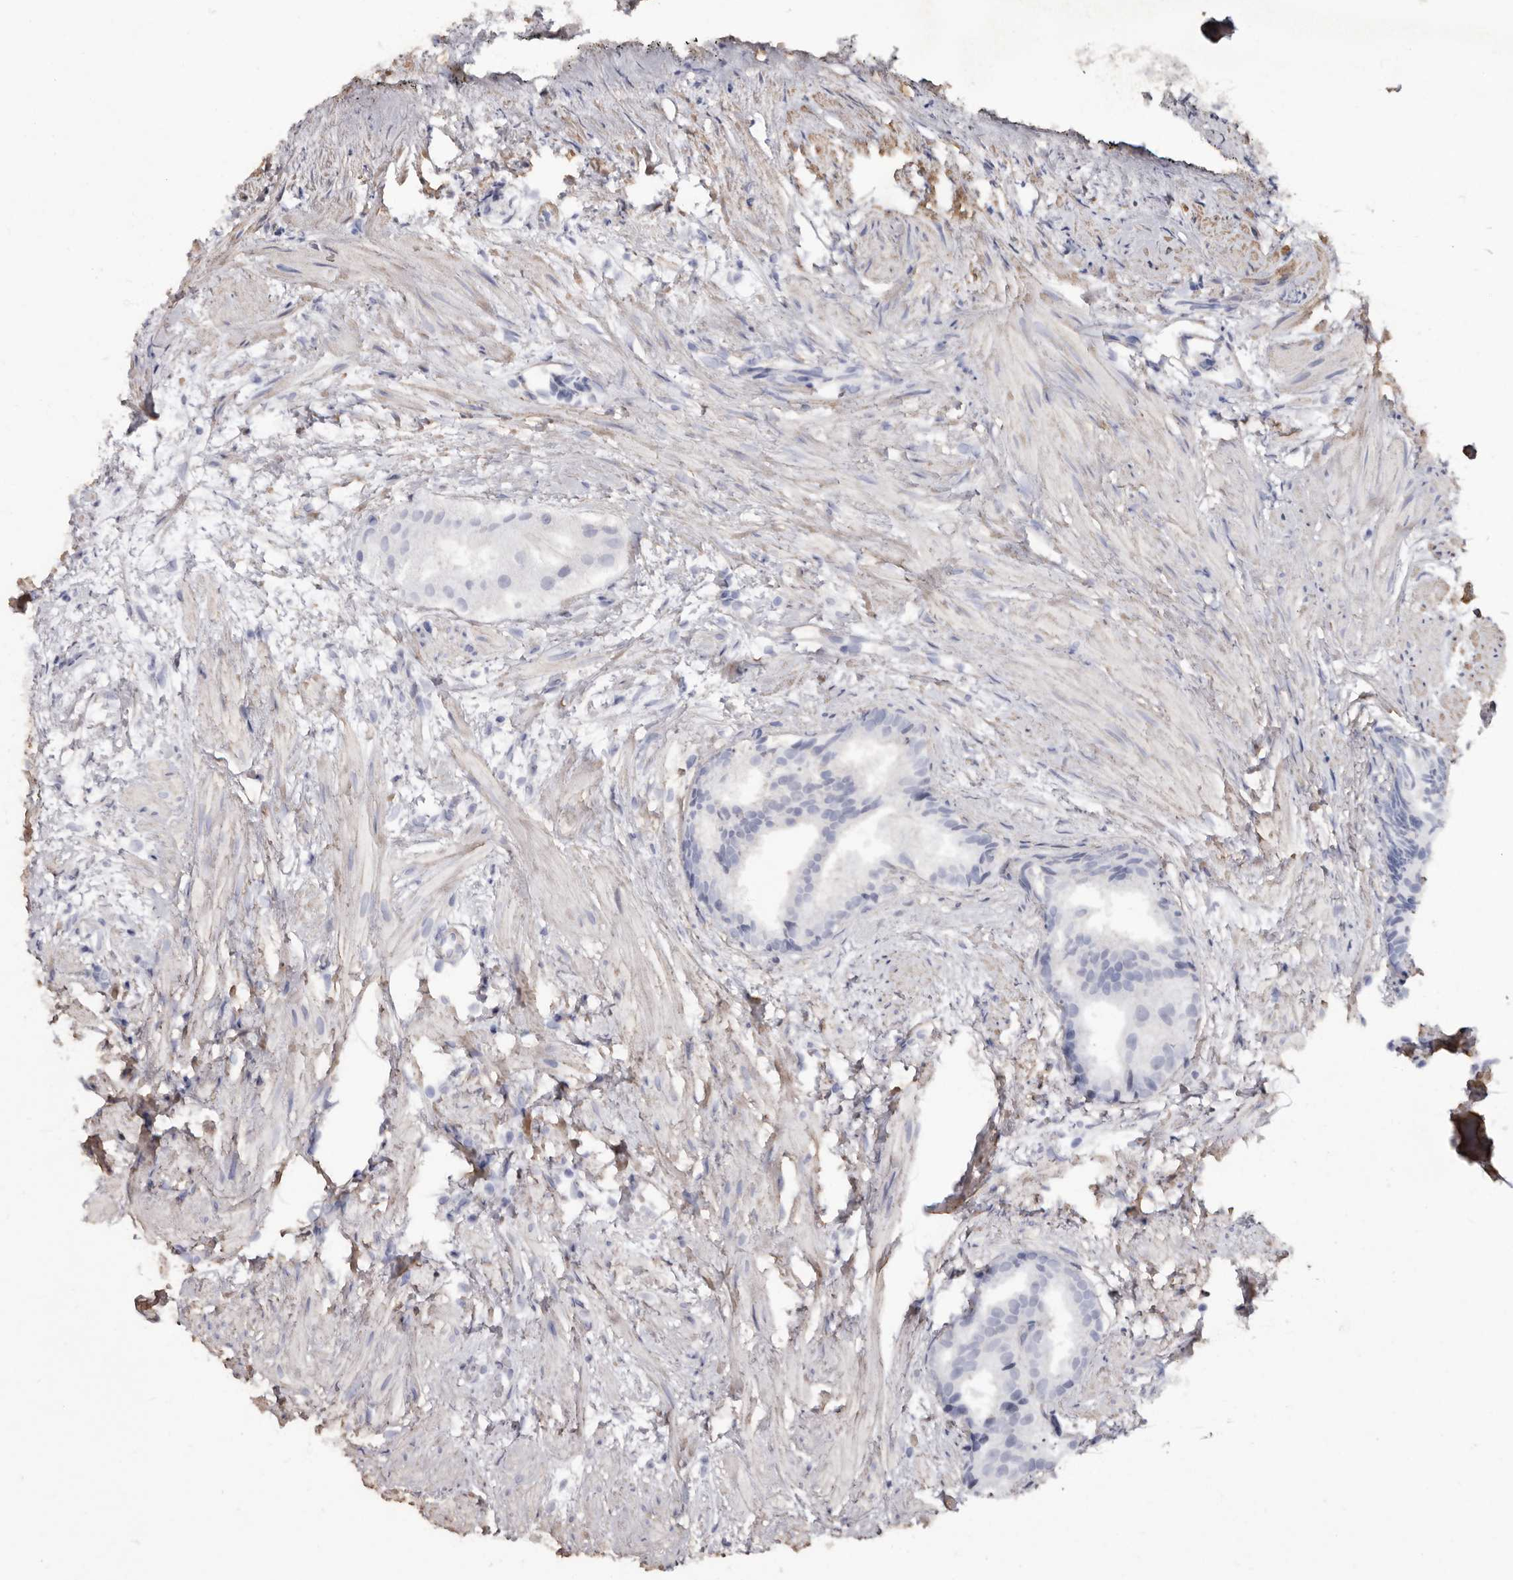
{"staining": {"intensity": "negative", "quantity": "none", "location": "none"}, "tissue": "prostate cancer", "cell_type": "Tumor cells", "image_type": "cancer", "snomed": [{"axis": "morphology", "description": "Adenocarcinoma, Low grade"}, {"axis": "topography", "description": "Prostate"}], "caption": "Immunohistochemistry image of low-grade adenocarcinoma (prostate) stained for a protein (brown), which exhibits no expression in tumor cells. (Stains: DAB immunohistochemistry (IHC) with hematoxylin counter stain, Microscopy: brightfield microscopy at high magnification).", "gene": "COQ8B", "patient": {"sex": "male", "age": 88}}